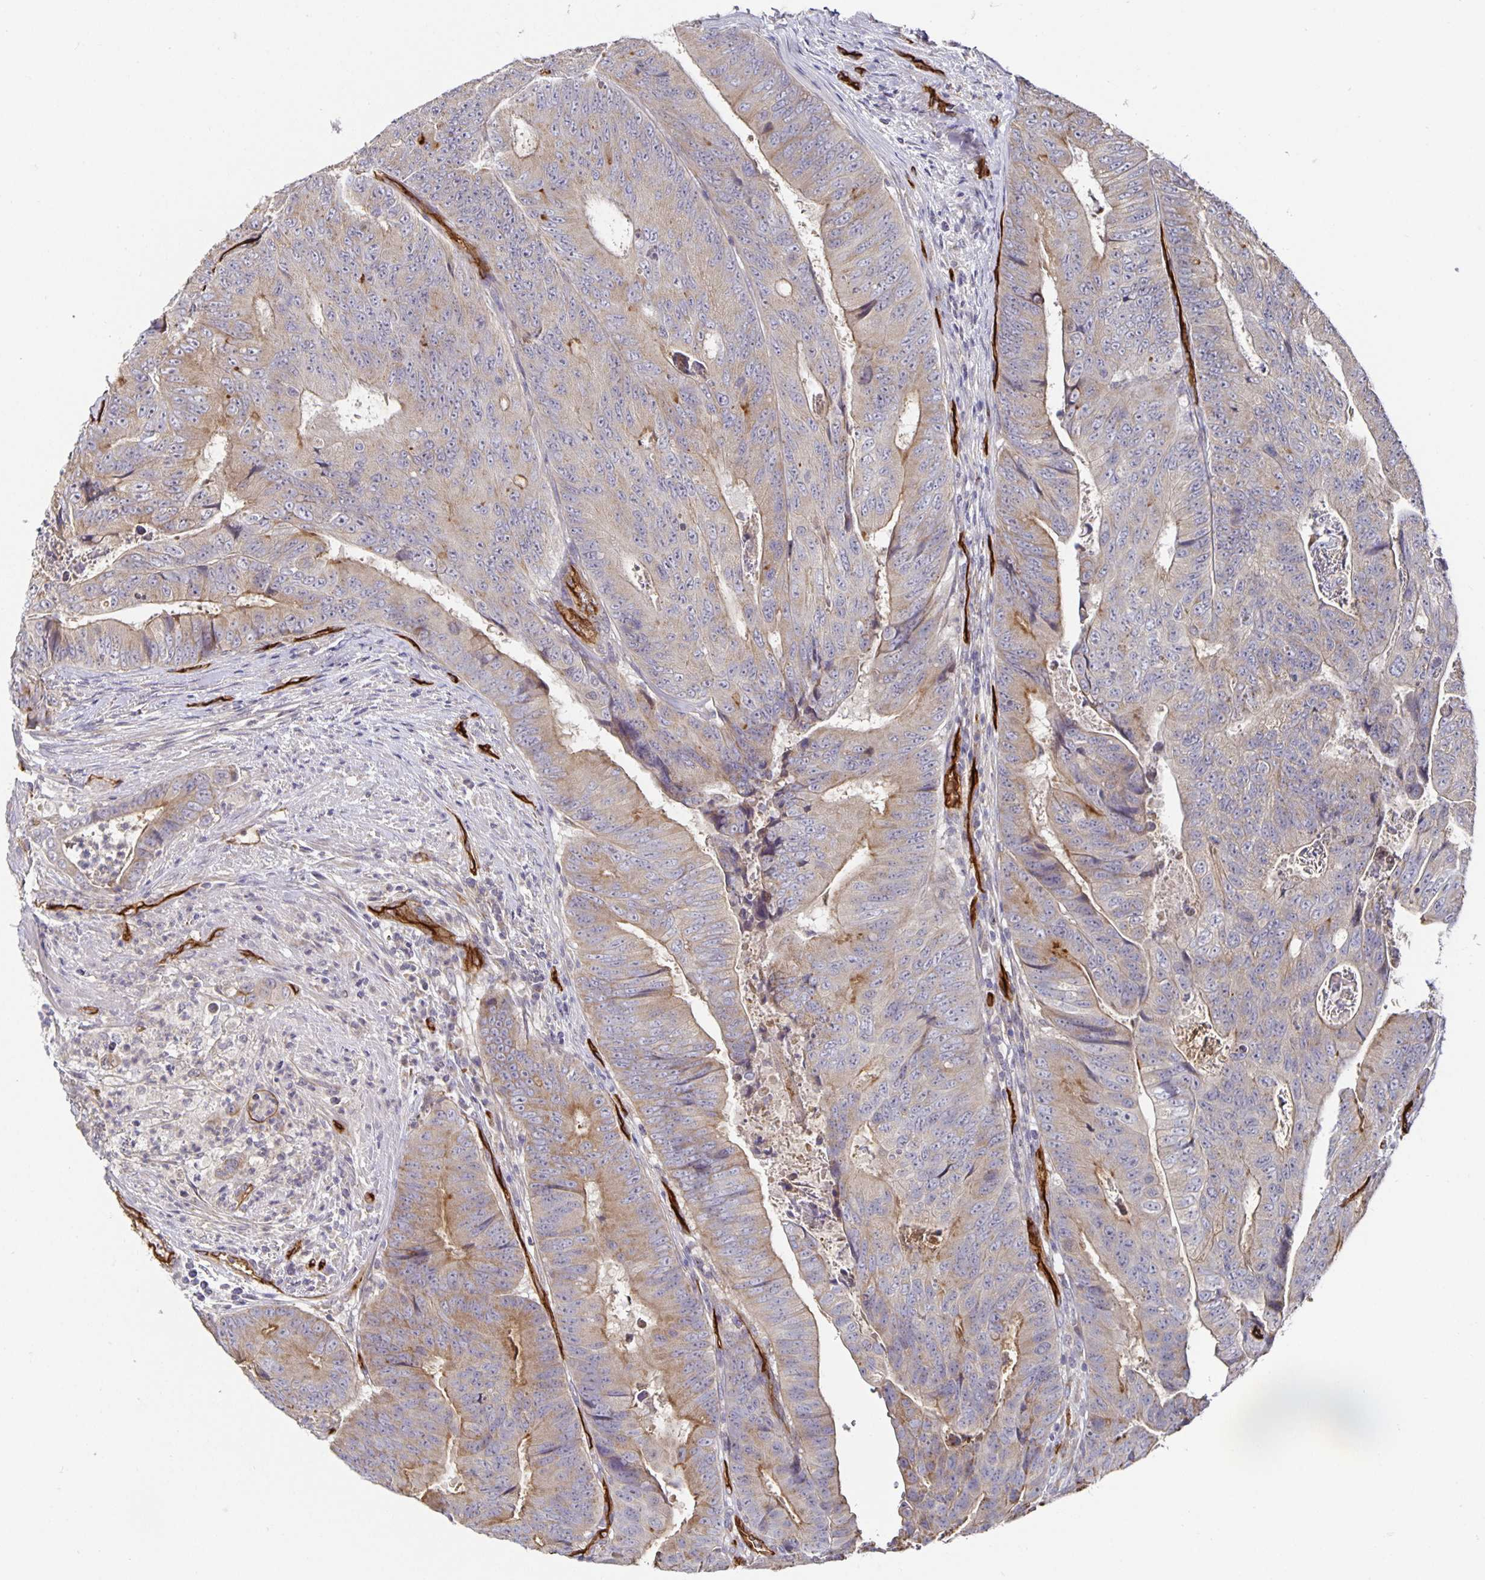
{"staining": {"intensity": "weak", "quantity": "25%-75%", "location": "cytoplasmic/membranous"}, "tissue": "colorectal cancer", "cell_type": "Tumor cells", "image_type": "cancer", "snomed": [{"axis": "morphology", "description": "Adenocarcinoma, NOS"}, {"axis": "topography", "description": "Colon"}], "caption": "High-magnification brightfield microscopy of colorectal adenocarcinoma stained with DAB (3,3'-diaminobenzidine) (brown) and counterstained with hematoxylin (blue). tumor cells exhibit weak cytoplasmic/membranous staining is present in about25%-75% of cells.", "gene": "PODXL", "patient": {"sex": "female", "age": 48}}